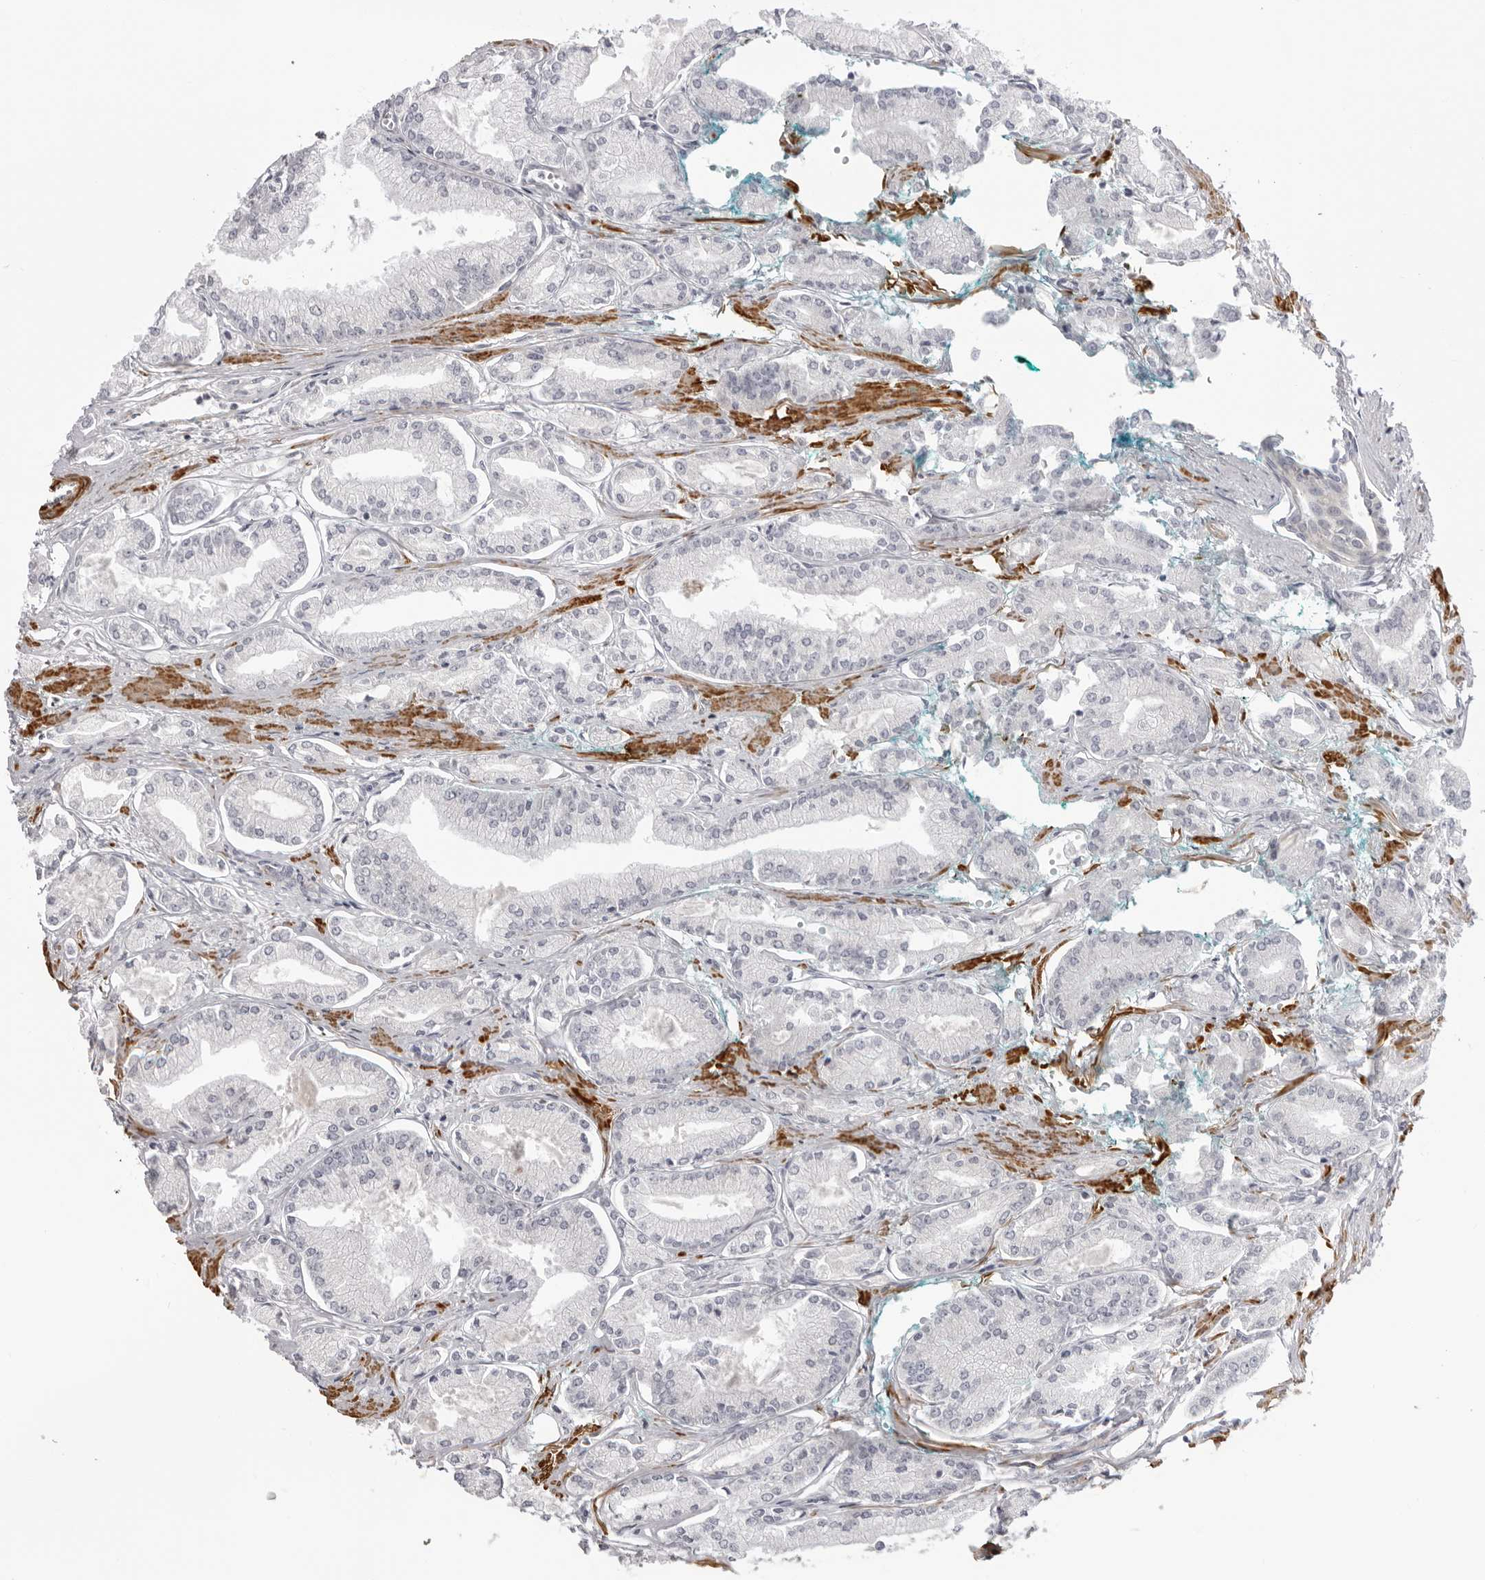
{"staining": {"intensity": "negative", "quantity": "none", "location": "none"}, "tissue": "prostate cancer", "cell_type": "Tumor cells", "image_type": "cancer", "snomed": [{"axis": "morphology", "description": "Adenocarcinoma, Low grade"}, {"axis": "topography", "description": "Prostate"}], "caption": "Immunohistochemical staining of human prostate adenocarcinoma (low-grade) reveals no significant expression in tumor cells. (Brightfield microscopy of DAB IHC at high magnification).", "gene": "SRGAP2", "patient": {"sex": "male", "age": 52}}